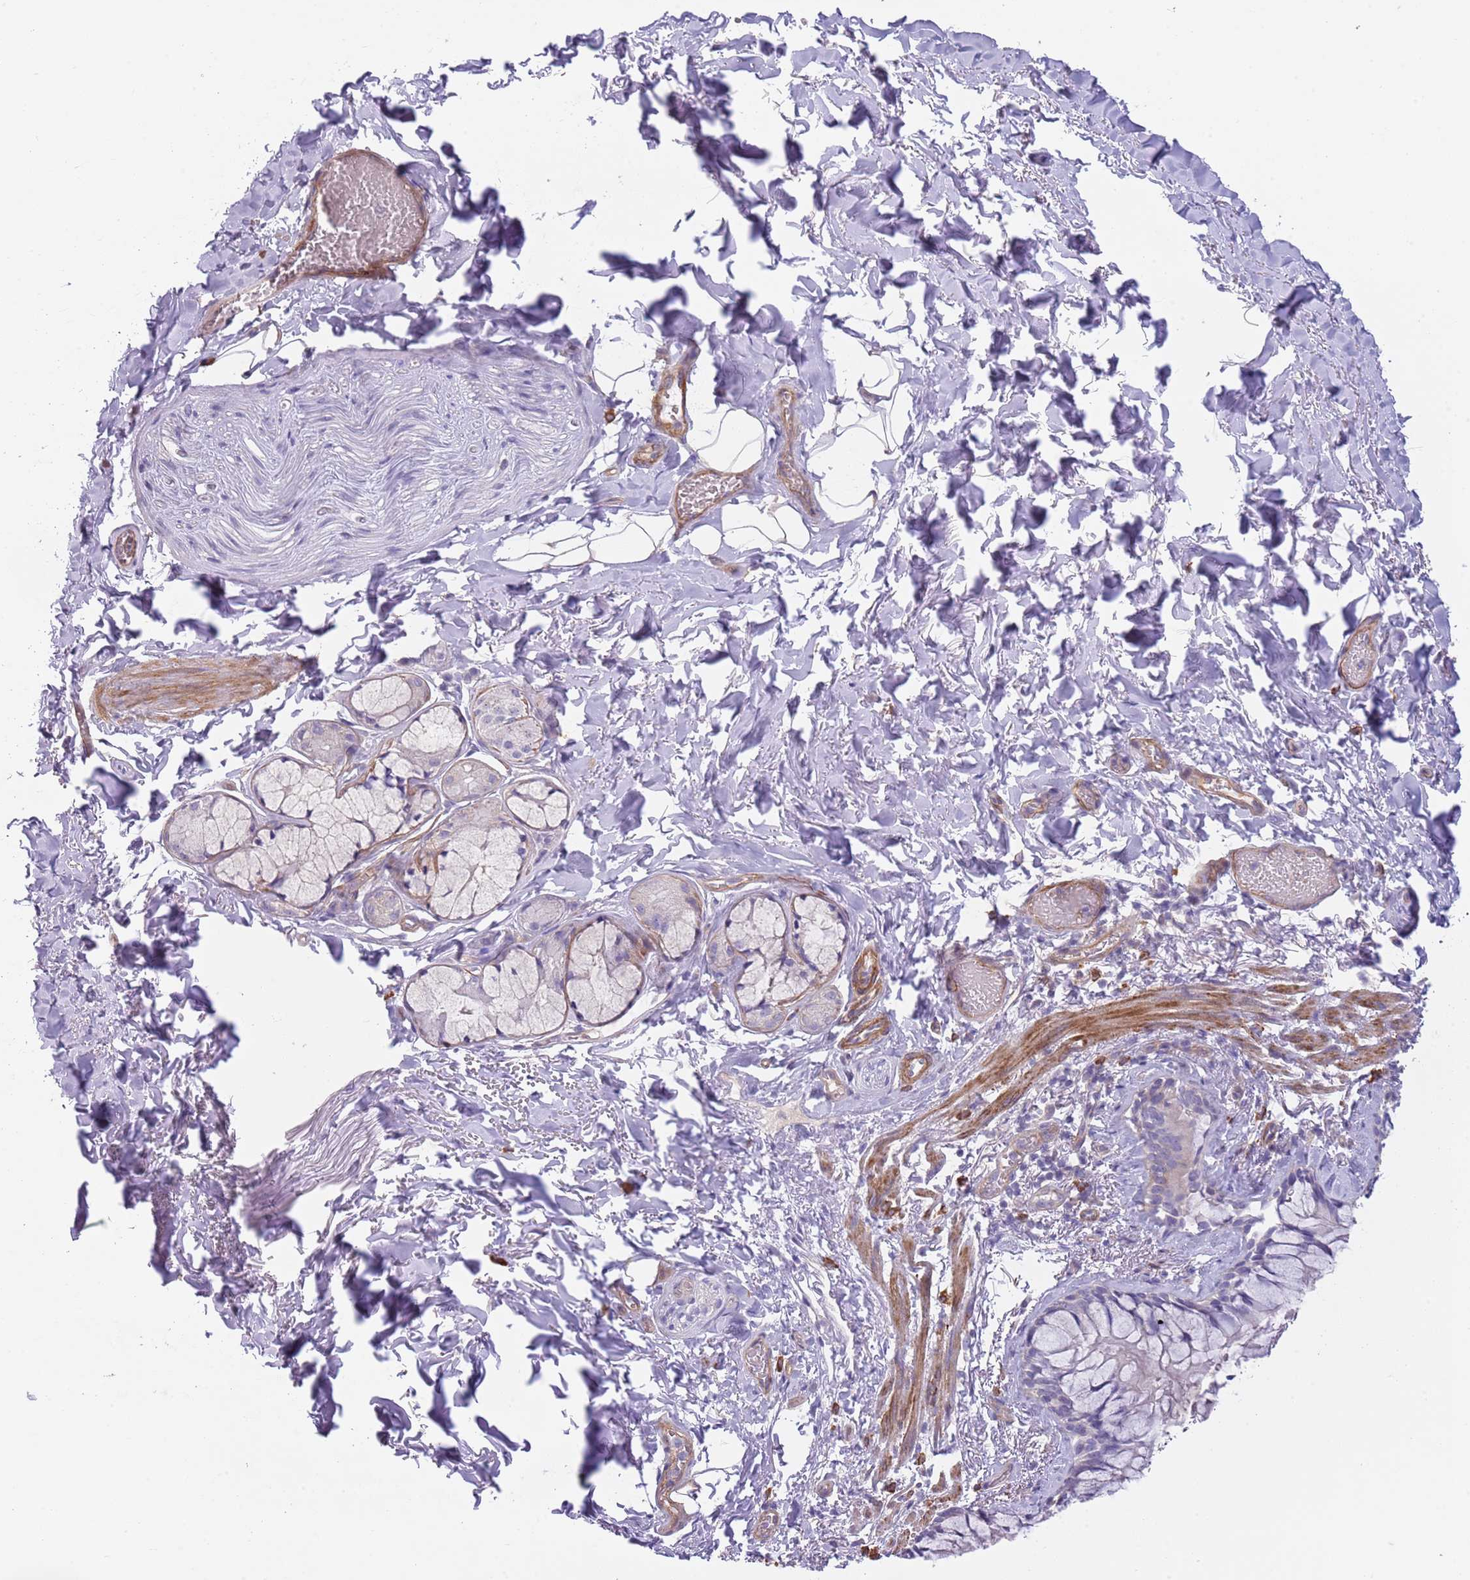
{"staining": {"intensity": "negative", "quantity": "none", "location": "none"}, "tissue": "bronchus", "cell_type": "Respiratory epithelial cells", "image_type": "normal", "snomed": [{"axis": "morphology", "description": "Normal tissue, NOS"}, {"axis": "topography", "description": "Cartilage tissue"}], "caption": "High magnification brightfield microscopy of normal bronchus stained with DAB (3,3'-diaminobenzidine) (brown) and counterstained with hematoxylin (blue): respiratory epithelial cells show no significant positivity. (Immunohistochemistry (ihc), brightfield microscopy, high magnification).", "gene": "TINAGL1", "patient": {"sex": "male", "age": 63}}